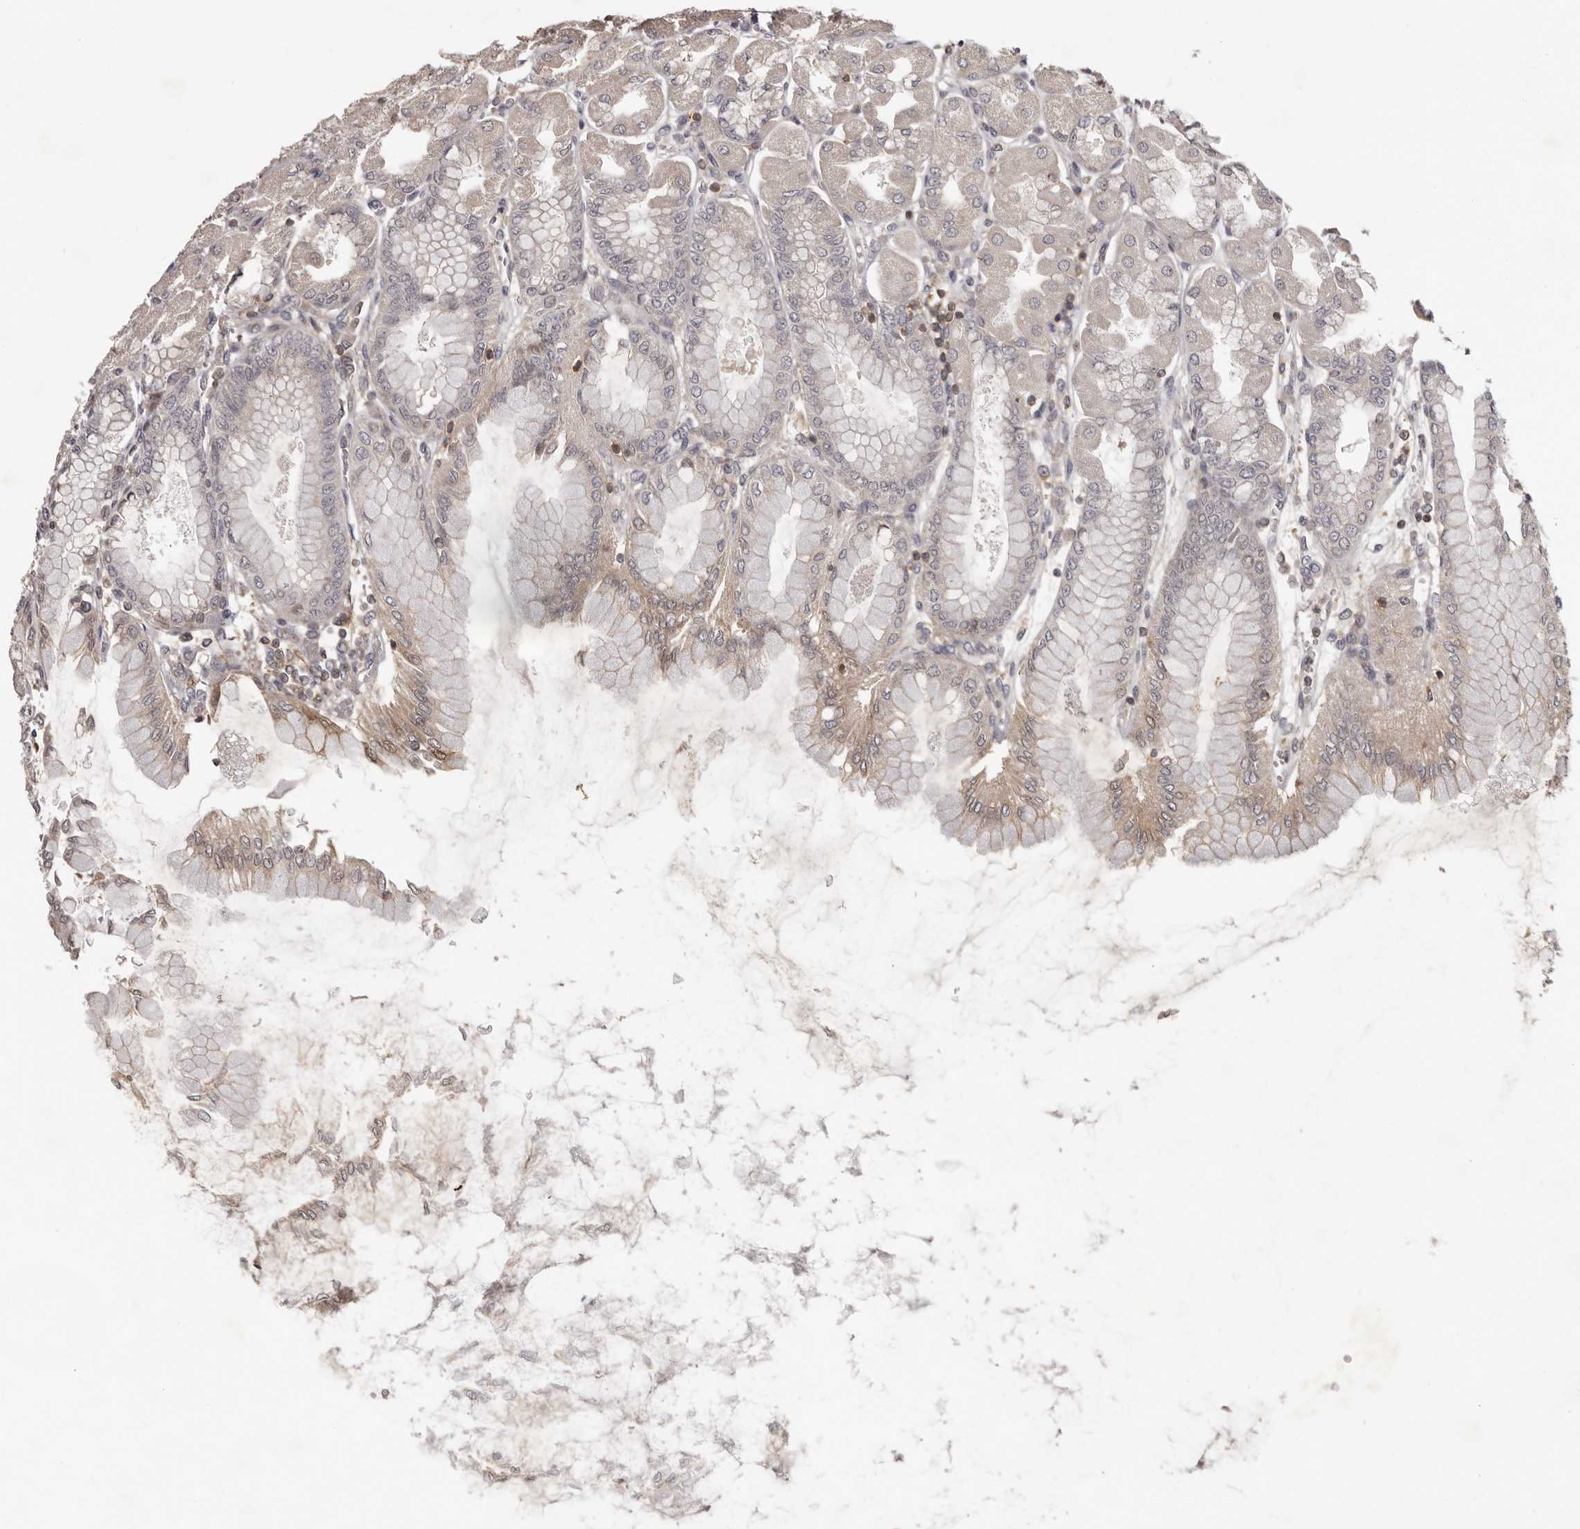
{"staining": {"intensity": "weak", "quantity": "<25%", "location": "cytoplasmic/membranous"}, "tissue": "stomach", "cell_type": "Glandular cells", "image_type": "normal", "snomed": [{"axis": "morphology", "description": "Normal tissue, NOS"}, {"axis": "topography", "description": "Stomach, upper"}], "caption": "Immunohistochemistry (IHC) of benign stomach demonstrates no staining in glandular cells. (DAB (3,3'-diaminobenzidine) immunohistochemistry visualized using brightfield microscopy, high magnification).", "gene": "ANKRD44", "patient": {"sex": "female", "age": 56}}